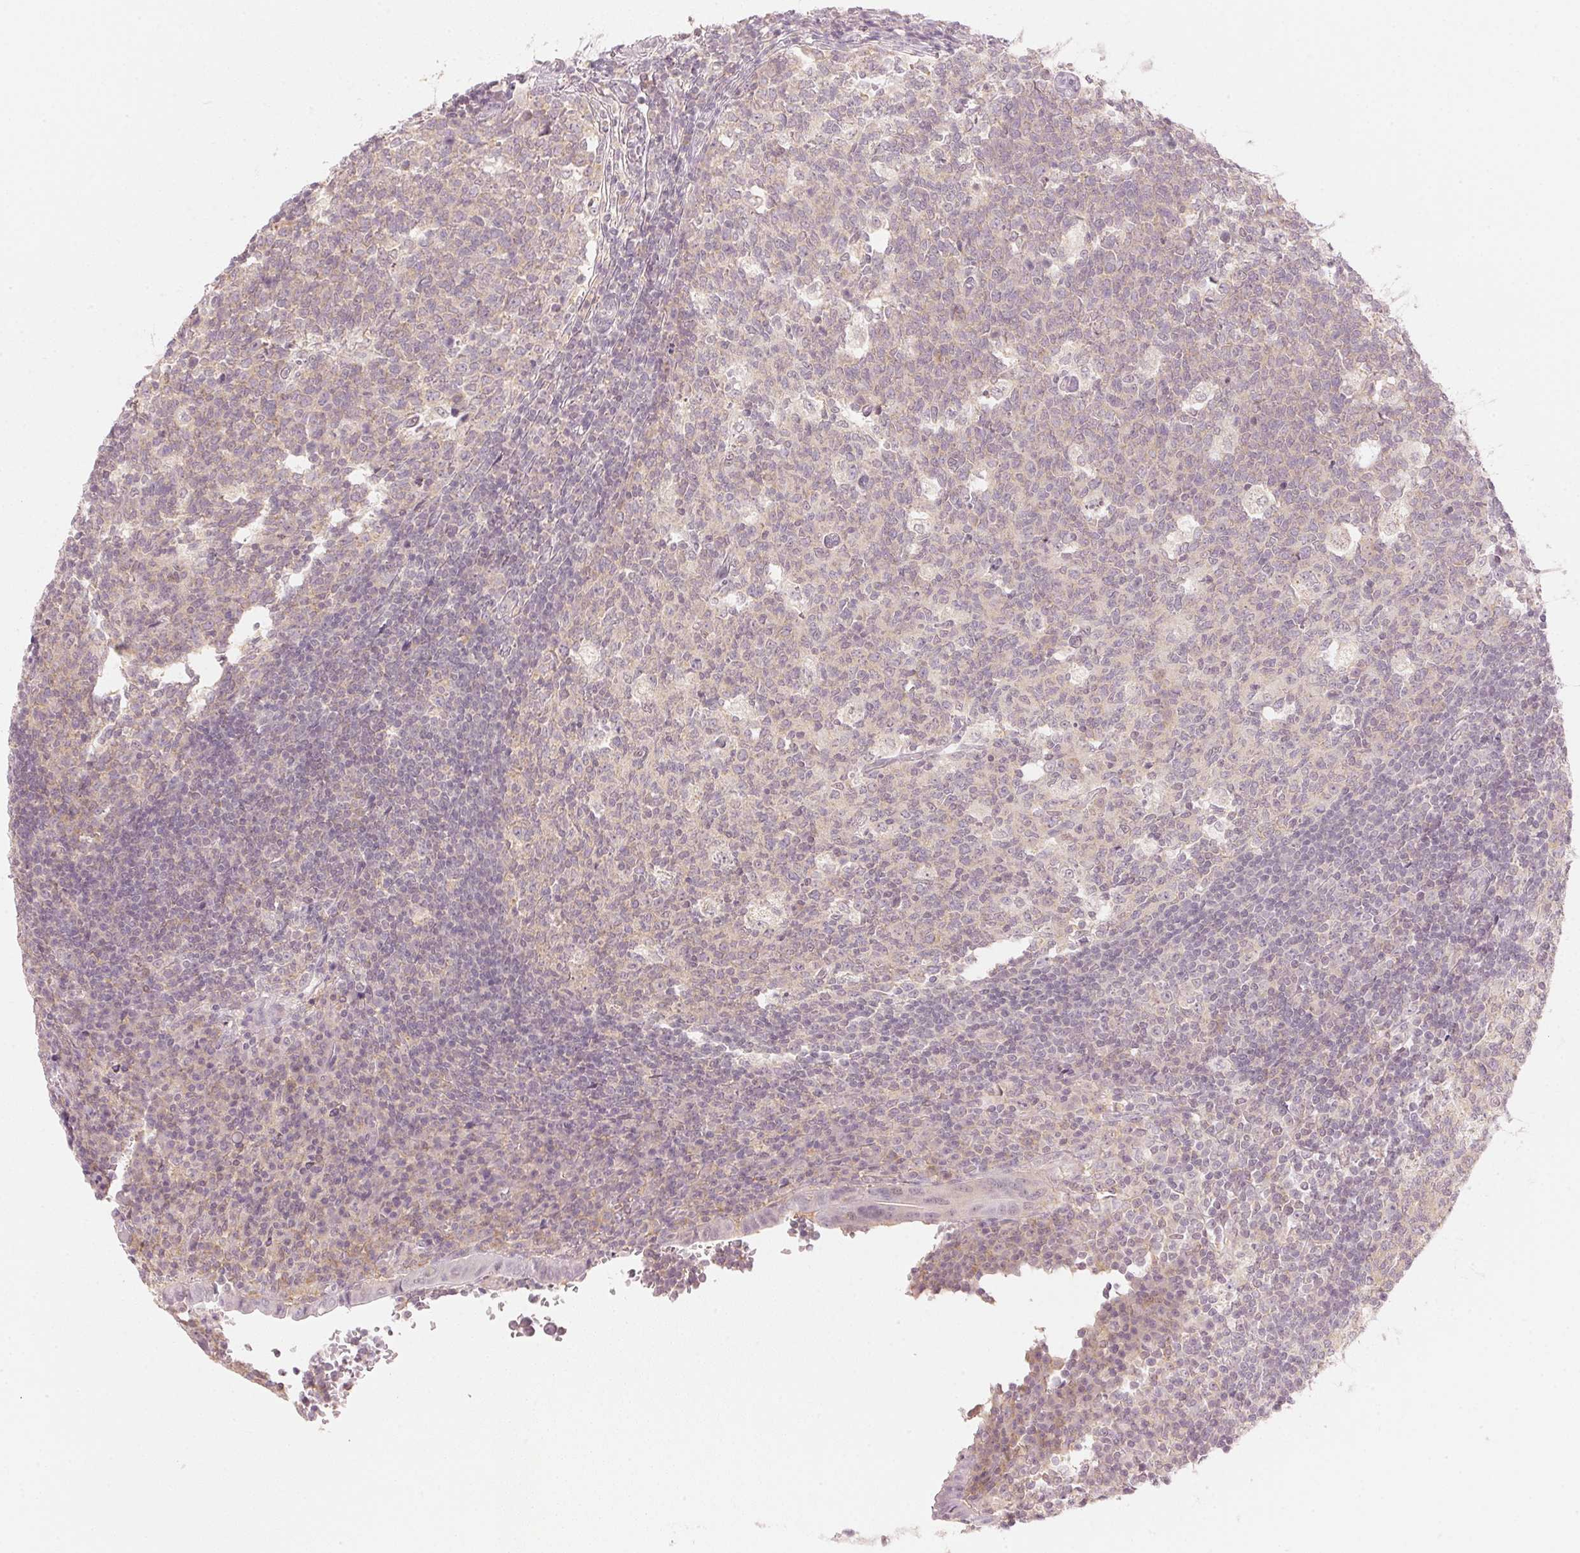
{"staining": {"intensity": "weak", "quantity": "<25%", "location": "cytoplasmic/membranous"}, "tissue": "appendix", "cell_type": "Glandular cells", "image_type": "normal", "snomed": [{"axis": "morphology", "description": "Normal tissue, NOS"}, {"axis": "topography", "description": "Appendix"}], "caption": "This is a photomicrograph of IHC staining of normal appendix, which shows no expression in glandular cells. (DAB immunohistochemistry visualized using brightfield microscopy, high magnification).", "gene": "KPRP", "patient": {"sex": "male", "age": 18}}